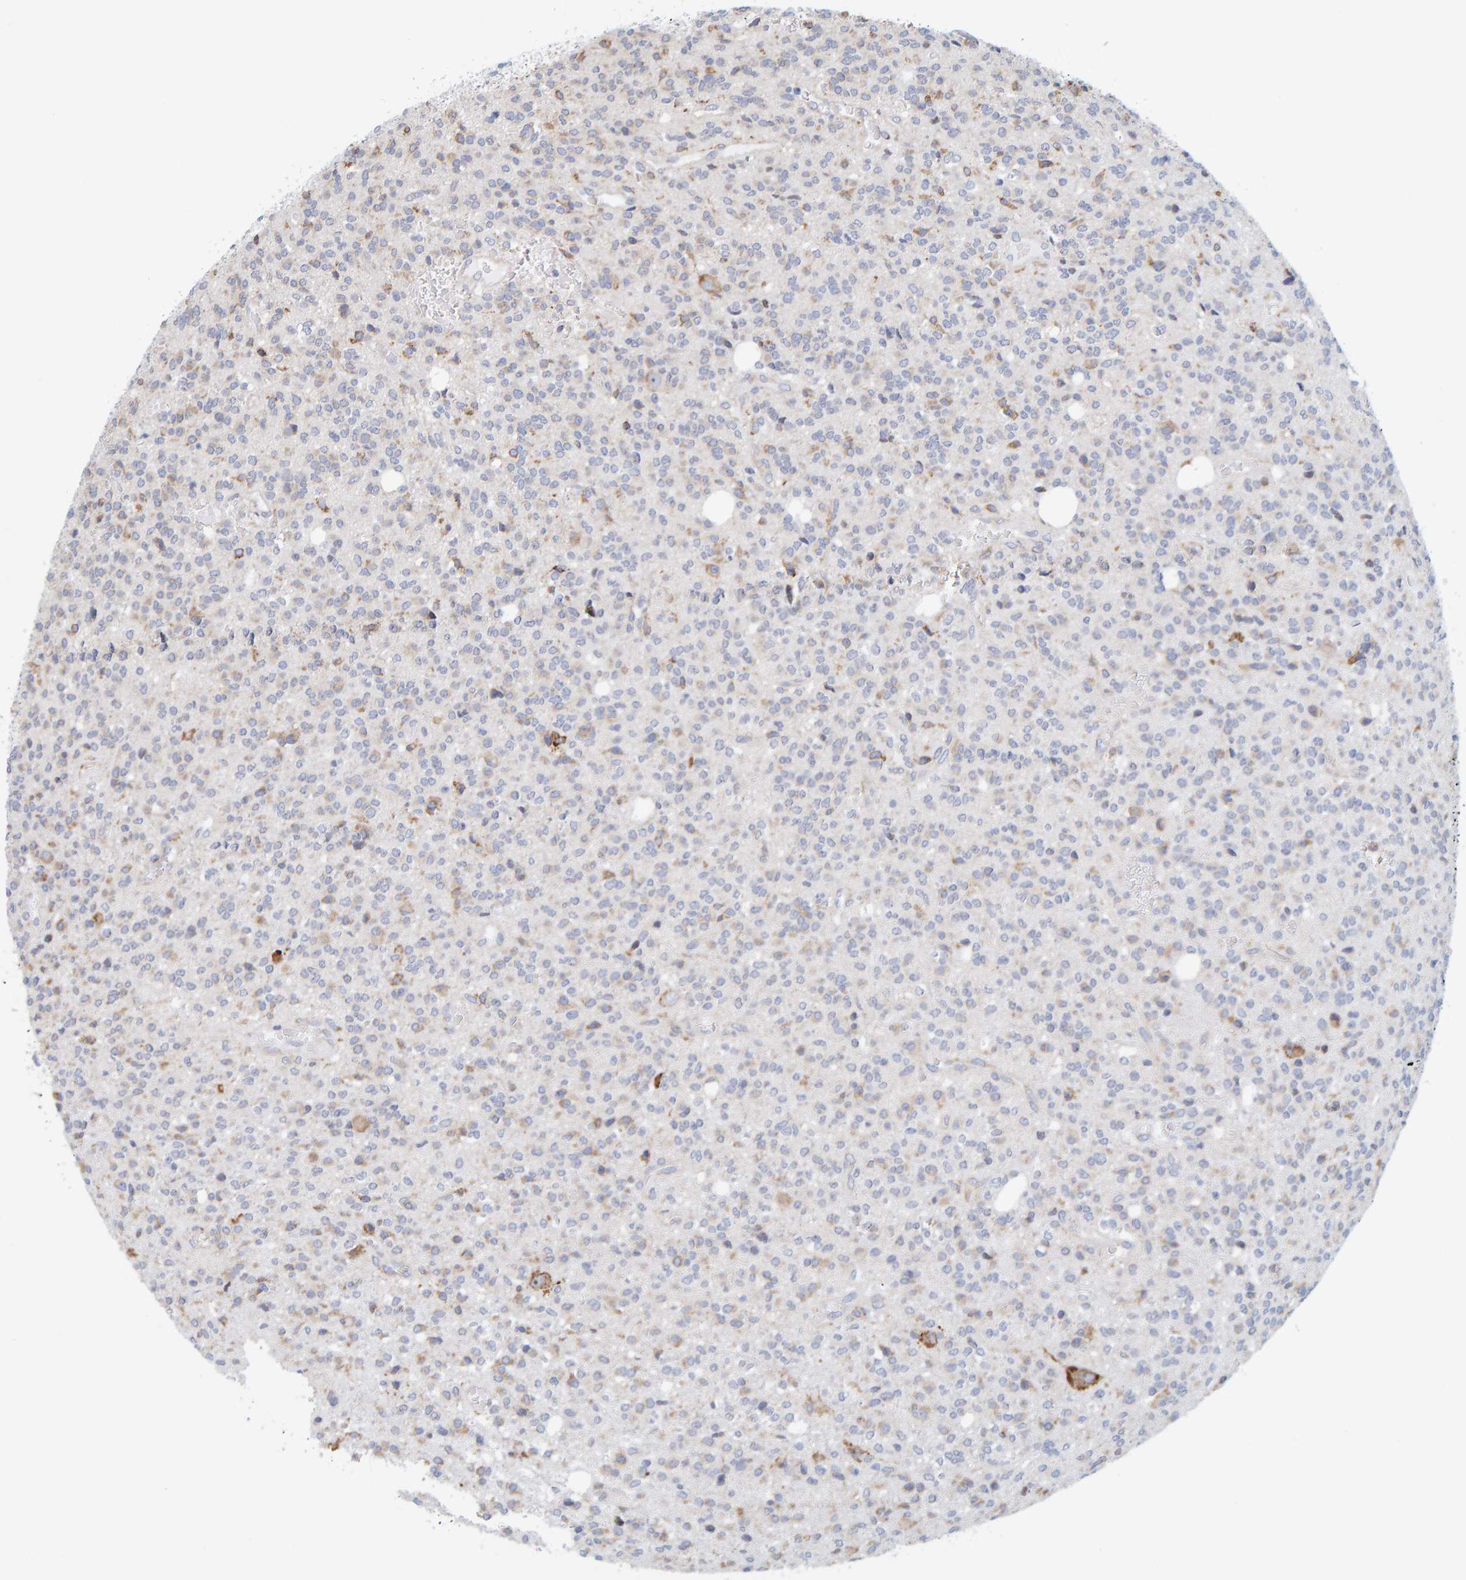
{"staining": {"intensity": "moderate", "quantity": "<25%", "location": "cytoplasmic/membranous"}, "tissue": "glioma", "cell_type": "Tumor cells", "image_type": "cancer", "snomed": [{"axis": "morphology", "description": "Glioma, malignant, High grade"}, {"axis": "topography", "description": "Brain"}], "caption": "Immunohistochemistry (IHC) (DAB (3,3'-diaminobenzidine)) staining of human high-grade glioma (malignant) shows moderate cytoplasmic/membranous protein positivity in approximately <25% of tumor cells.", "gene": "SGPL1", "patient": {"sex": "male", "age": 34}}